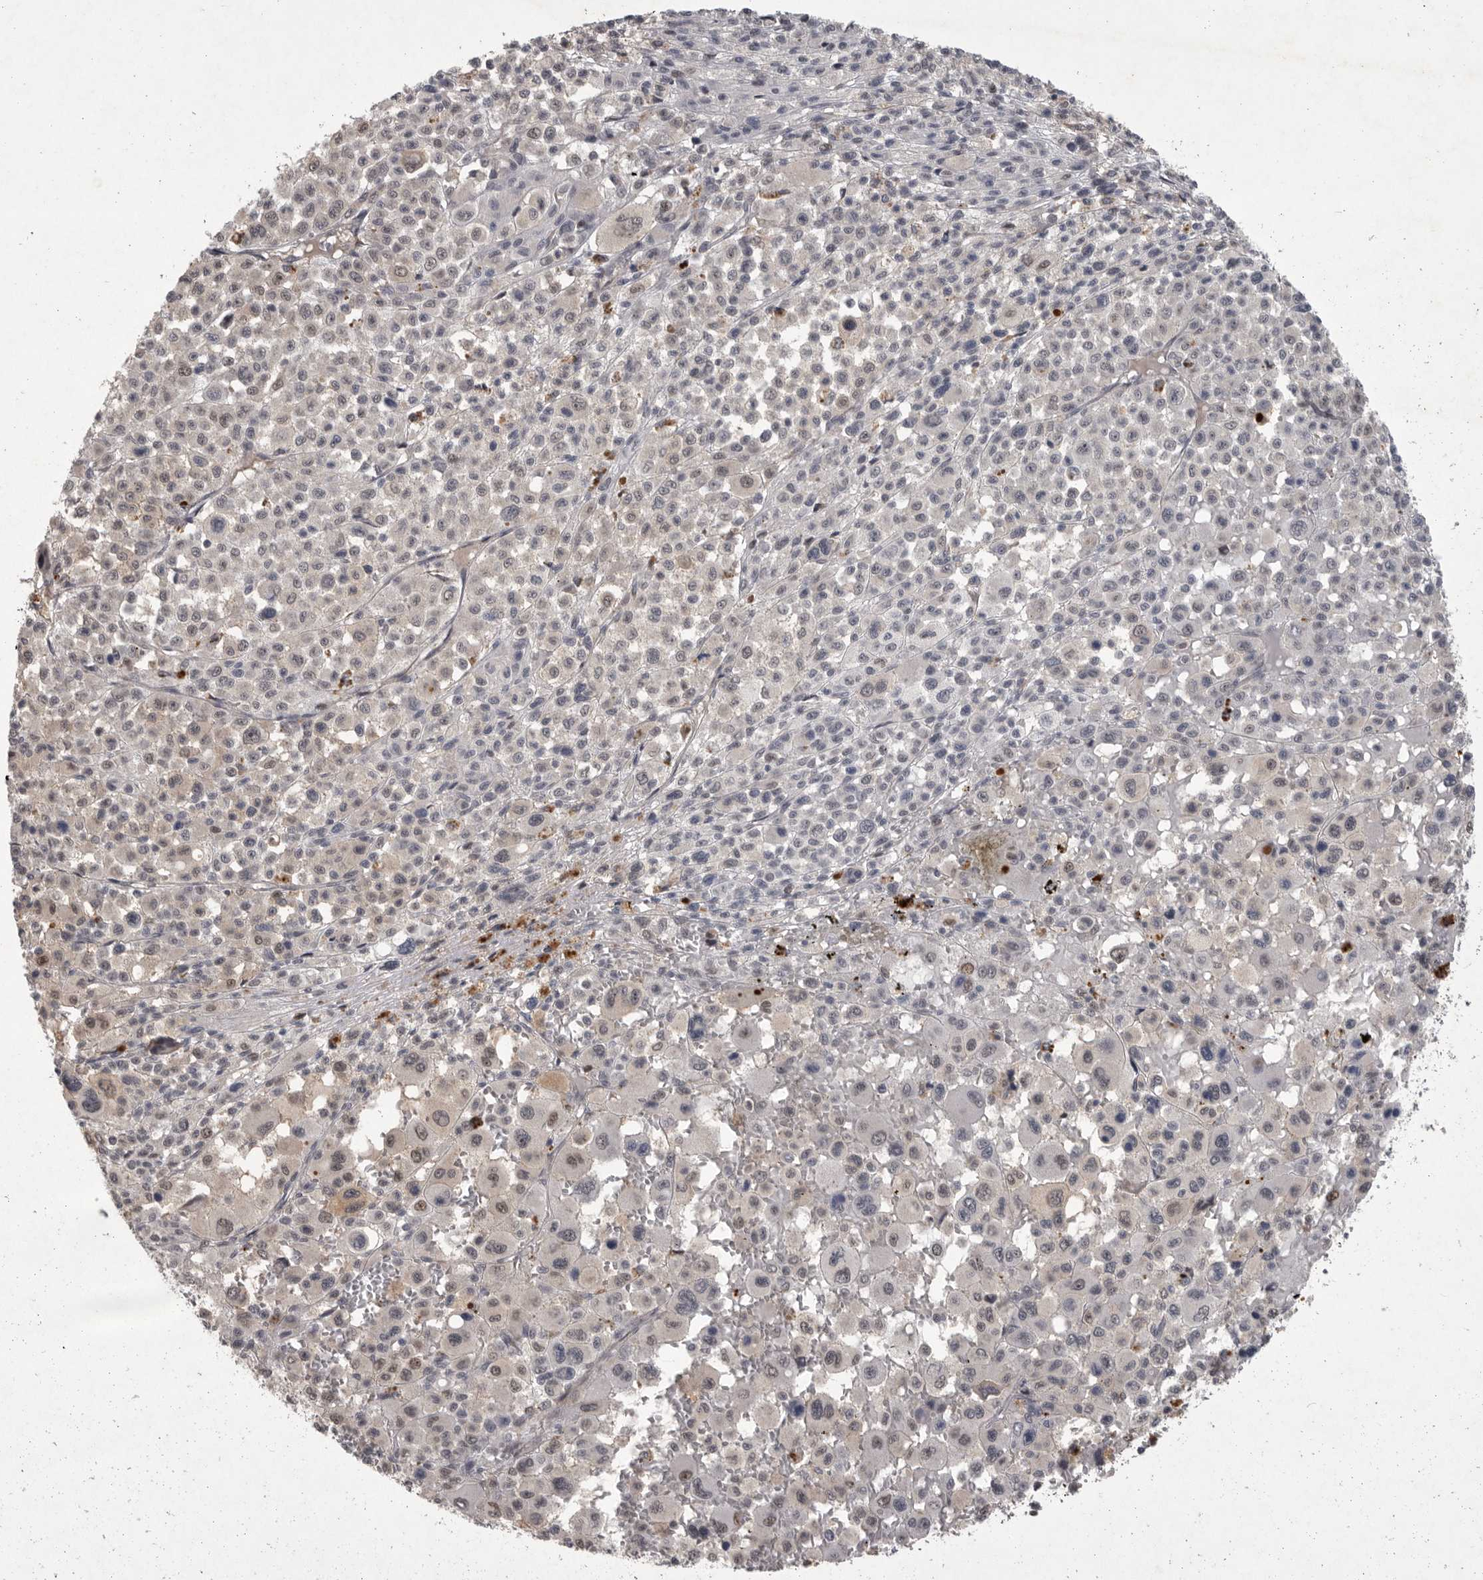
{"staining": {"intensity": "weak", "quantity": "25%-75%", "location": "nuclear"}, "tissue": "melanoma", "cell_type": "Tumor cells", "image_type": "cancer", "snomed": [{"axis": "morphology", "description": "Malignant melanoma, Metastatic site"}, {"axis": "topography", "description": "Skin"}], "caption": "A low amount of weak nuclear staining is seen in approximately 25%-75% of tumor cells in melanoma tissue.", "gene": "MAN2A1", "patient": {"sex": "female", "age": 74}}